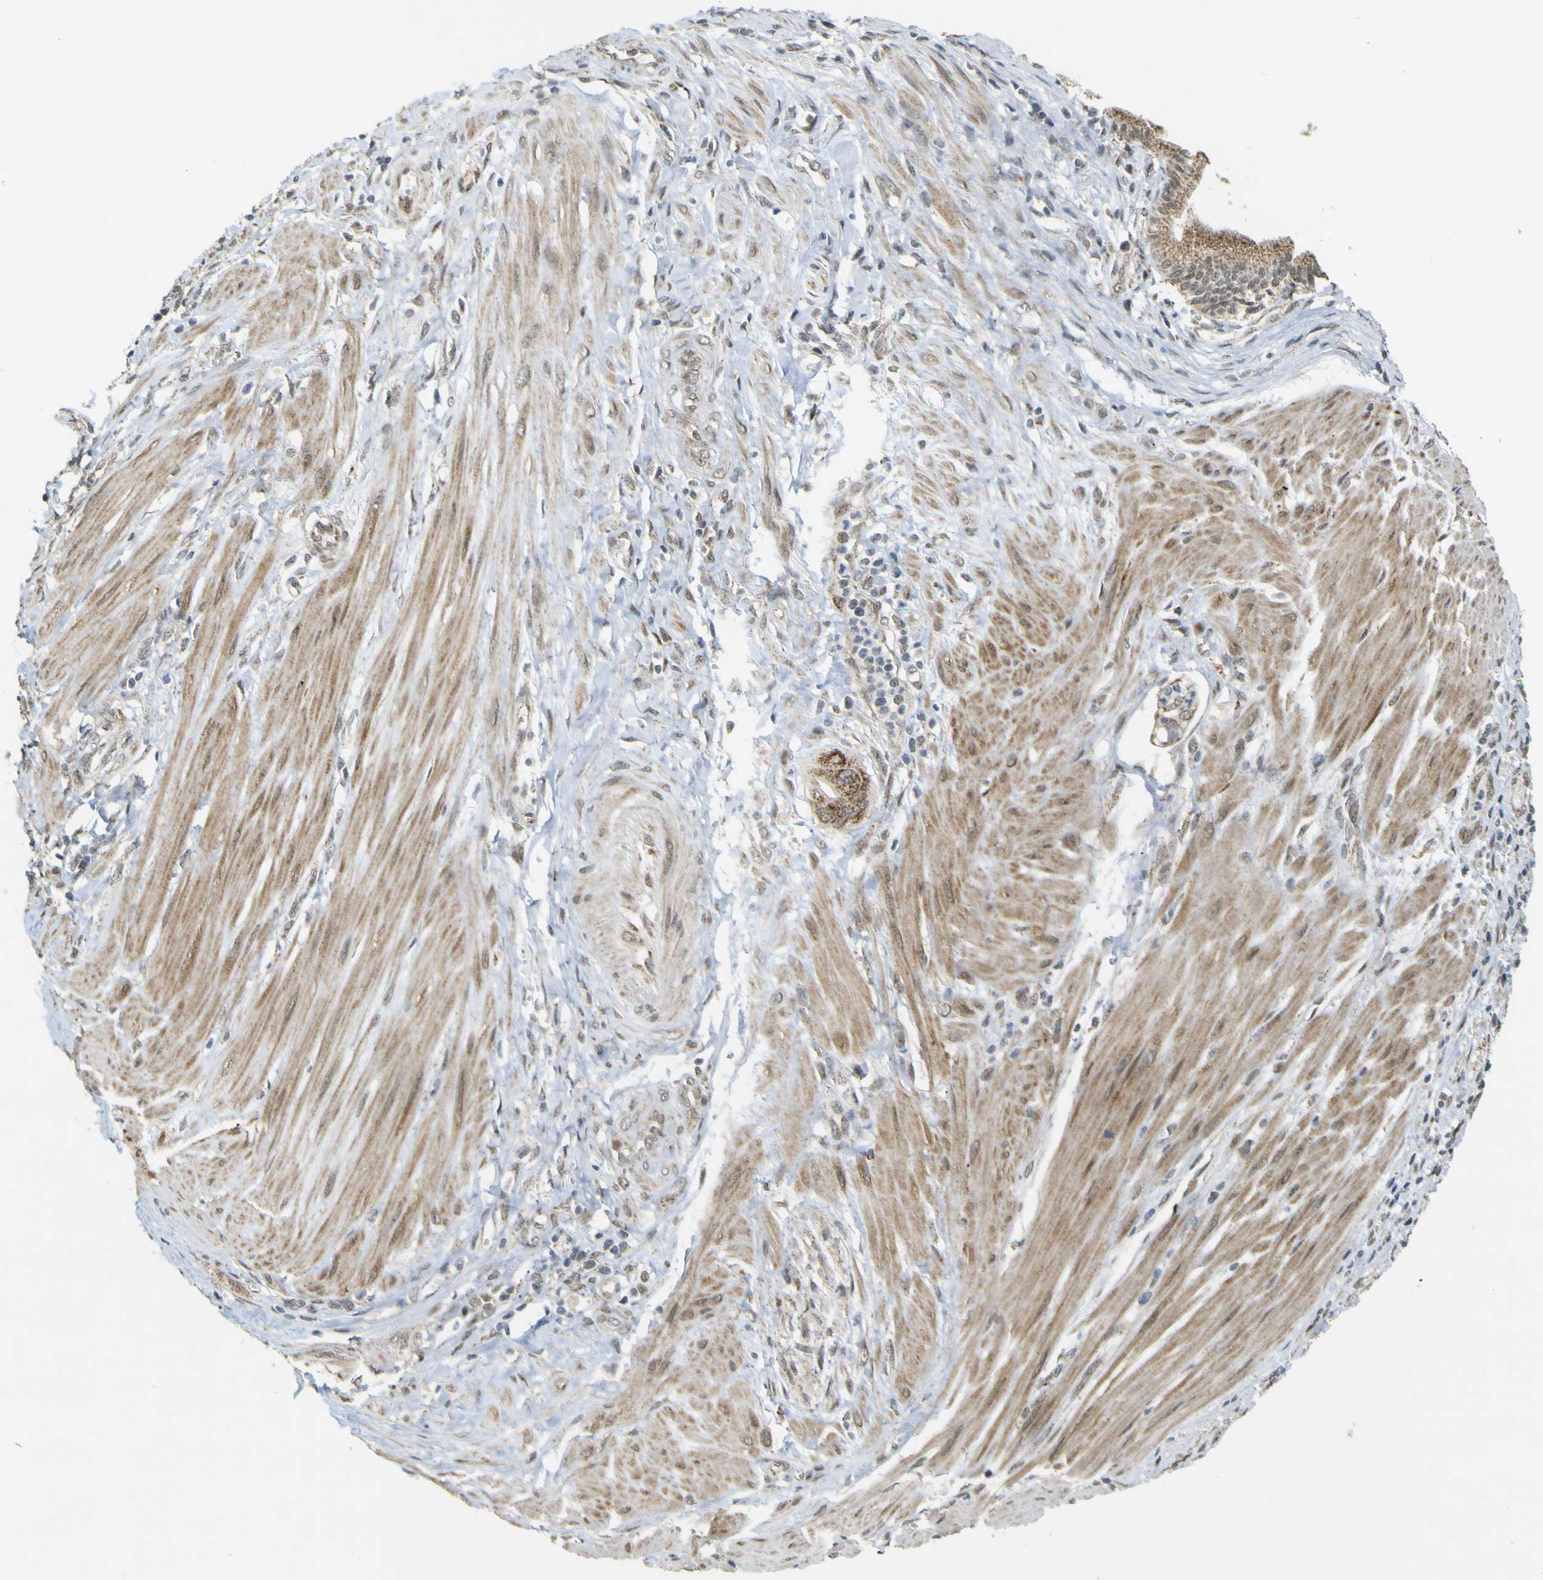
{"staining": {"intensity": "weak", "quantity": ">75%", "location": "cytoplasmic/membranous"}, "tissue": "pancreatic cancer", "cell_type": "Tumor cells", "image_type": "cancer", "snomed": [{"axis": "morphology", "description": "Adenocarcinoma, NOS"}, {"axis": "topography", "description": "Pancreas"}], "caption": "This photomicrograph displays pancreatic adenocarcinoma stained with immunohistochemistry to label a protein in brown. The cytoplasmic/membranous of tumor cells show weak positivity for the protein. Nuclei are counter-stained blue.", "gene": "ACBD5", "patient": {"sex": "female", "age": 75}}